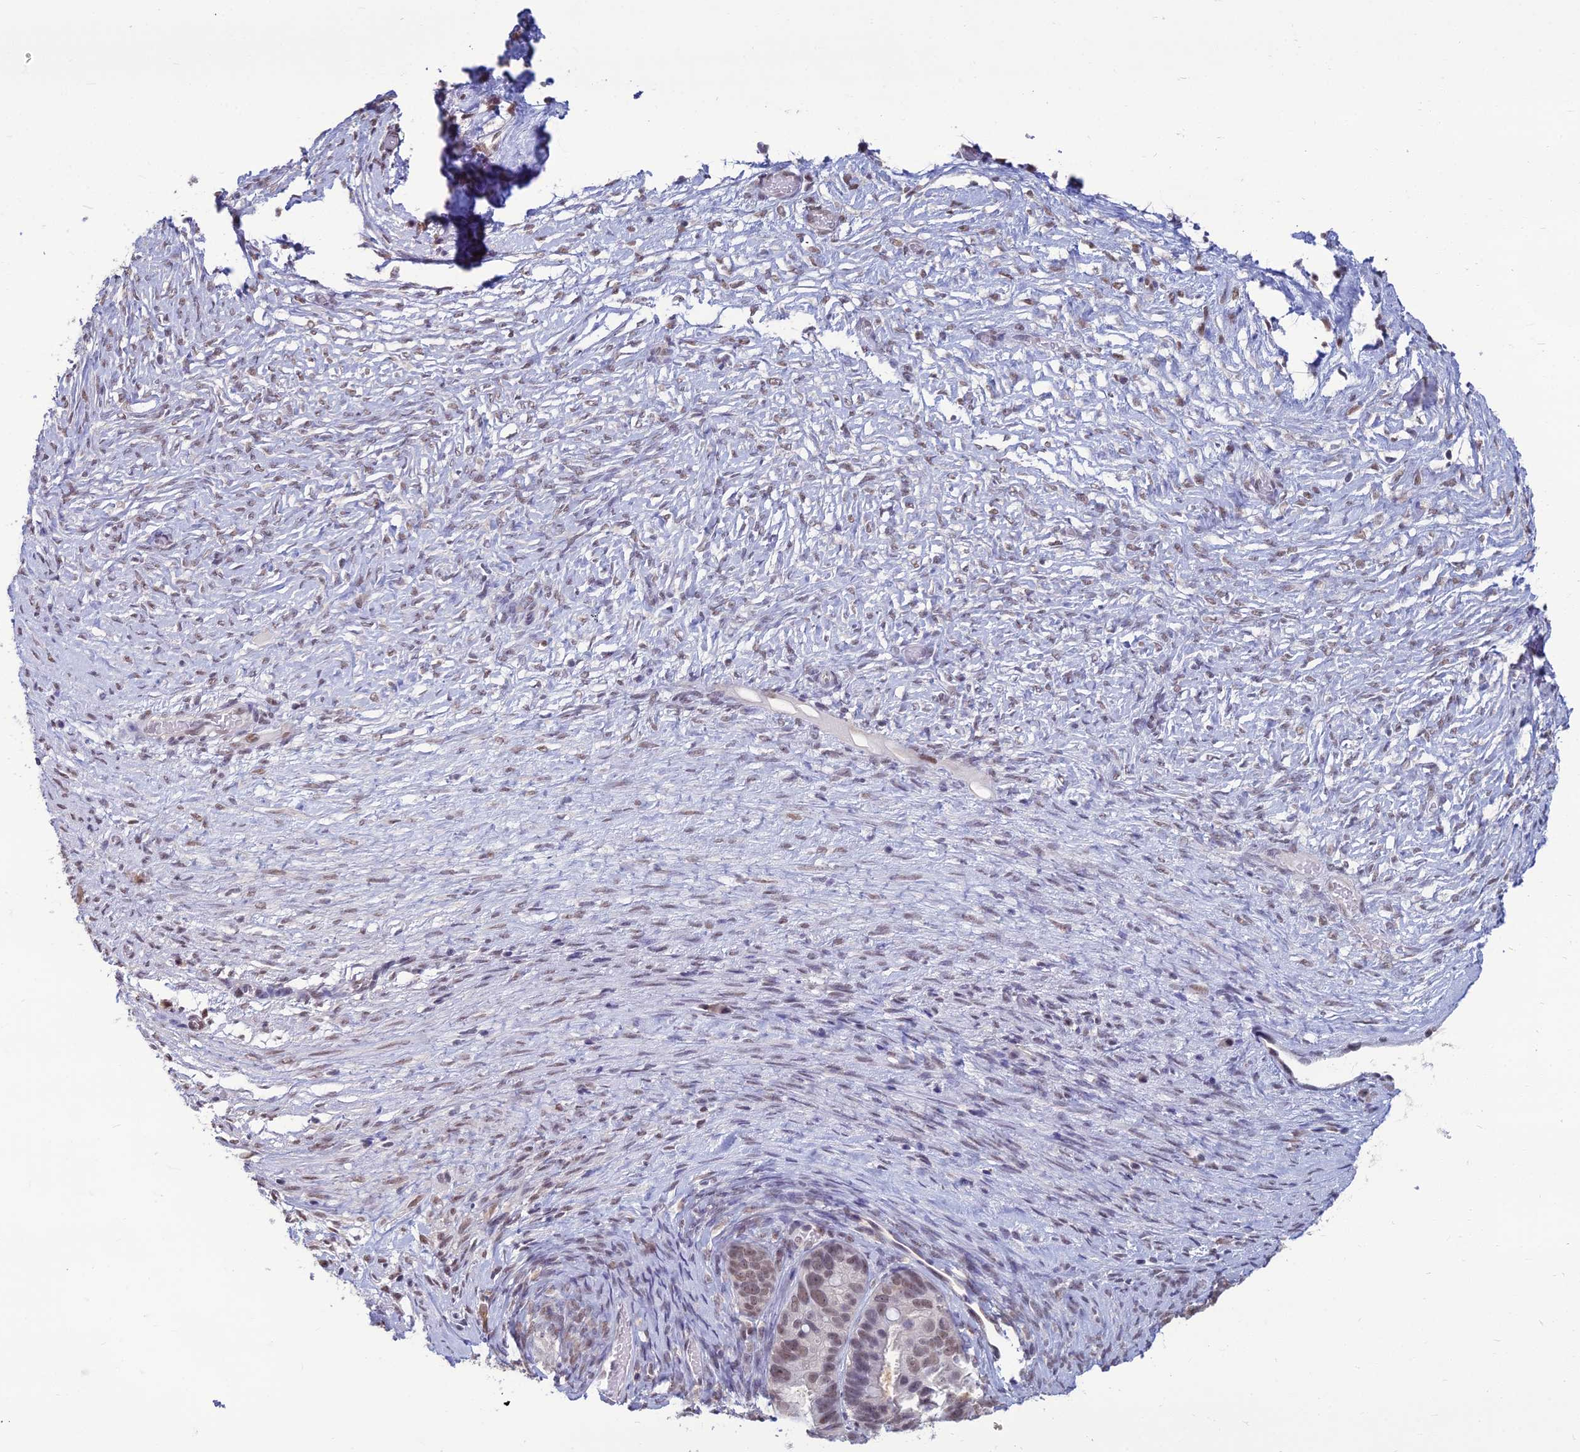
{"staining": {"intensity": "weak", "quantity": ">75%", "location": "nuclear"}, "tissue": "ovarian cancer", "cell_type": "Tumor cells", "image_type": "cancer", "snomed": [{"axis": "morphology", "description": "Cystadenocarcinoma, serous, NOS"}, {"axis": "topography", "description": "Ovary"}], "caption": "Immunohistochemistry (DAB) staining of human ovarian cancer reveals weak nuclear protein positivity in approximately >75% of tumor cells. (DAB = brown stain, brightfield microscopy at high magnification).", "gene": "SRSF7", "patient": {"sex": "female", "age": 56}}